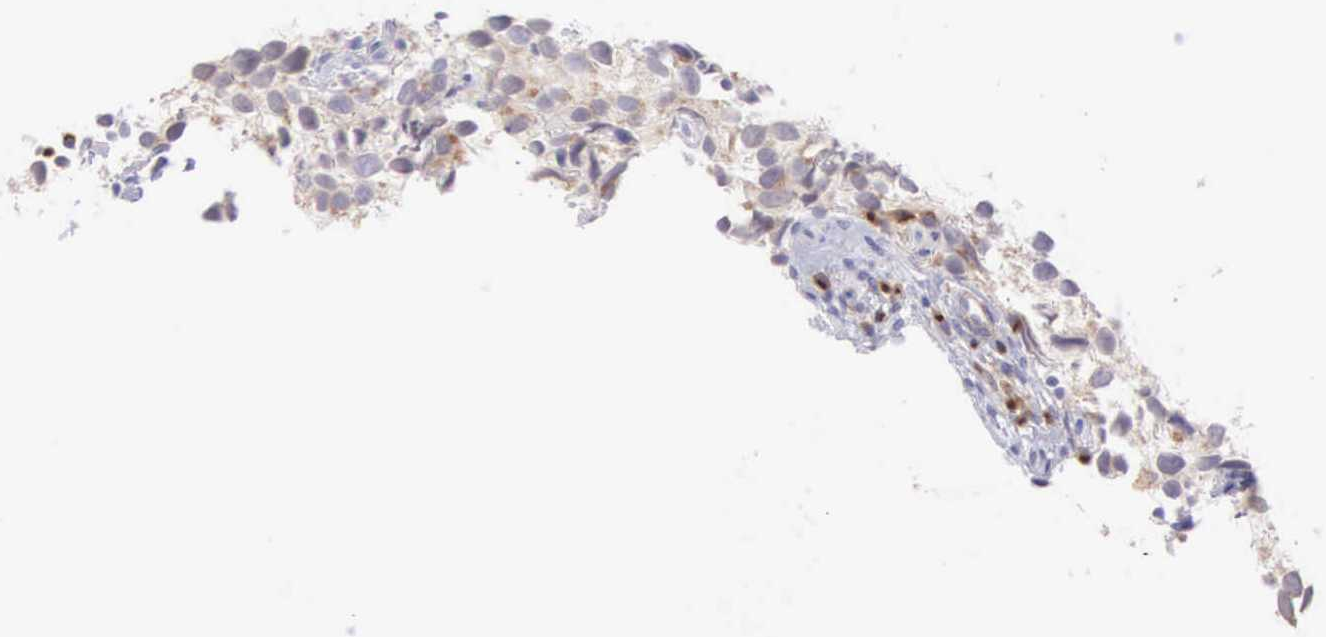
{"staining": {"intensity": "weak", "quantity": "25%-75%", "location": "cytoplasmic/membranous"}, "tissue": "testis cancer", "cell_type": "Tumor cells", "image_type": "cancer", "snomed": [{"axis": "morphology", "description": "Seminoma, NOS"}, {"axis": "topography", "description": "Testis"}], "caption": "Tumor cells show weak cytoplasmic/membranous expression in approximately 25%-75% of cells in seminoma (testis).", "gene": "ARFGAP3", "patient": {"sex": "male", "age": 39}}